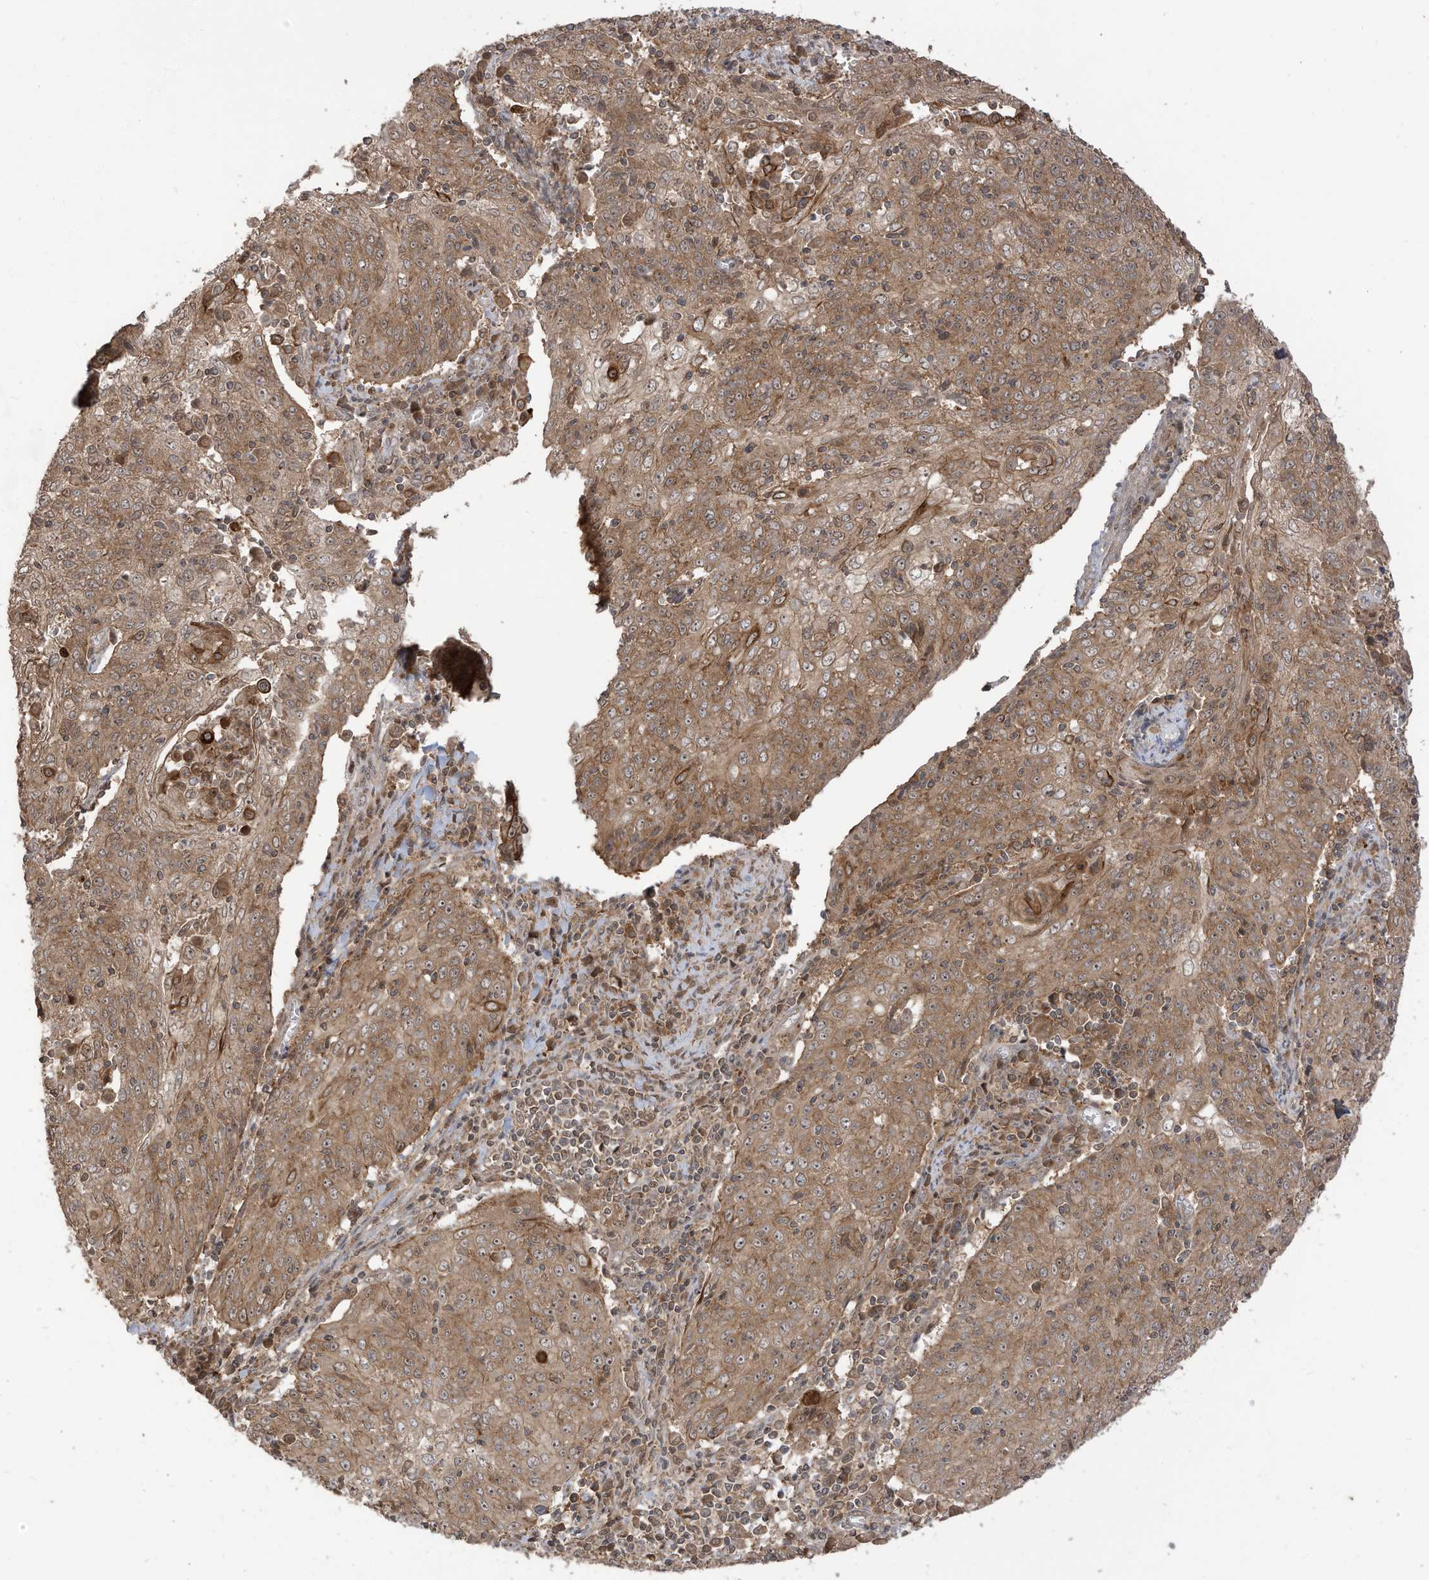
{"staining": {"intensity": "moderate", "quantity": ">75%", "location": "cytoplasmic/membranous"}, "tissue": "cervical cancer", "cell_type": "Tumor cells", "image_type": "cancer", "snomed": [{"axis": "morphology", "description": "Squamous cell carcinoma, NOS"}, {"axis": "topography", "description": "Cervix"}], "caption": "IHC (DAB (3,3'-diaminobenzidine)) staining of human cervical cancer exhibits moderate cytoplasmic/membranous protein positivity in about >75% of tumor cells.", "gene": "CARF", "patient": {"sex": "female", "age": 48}}